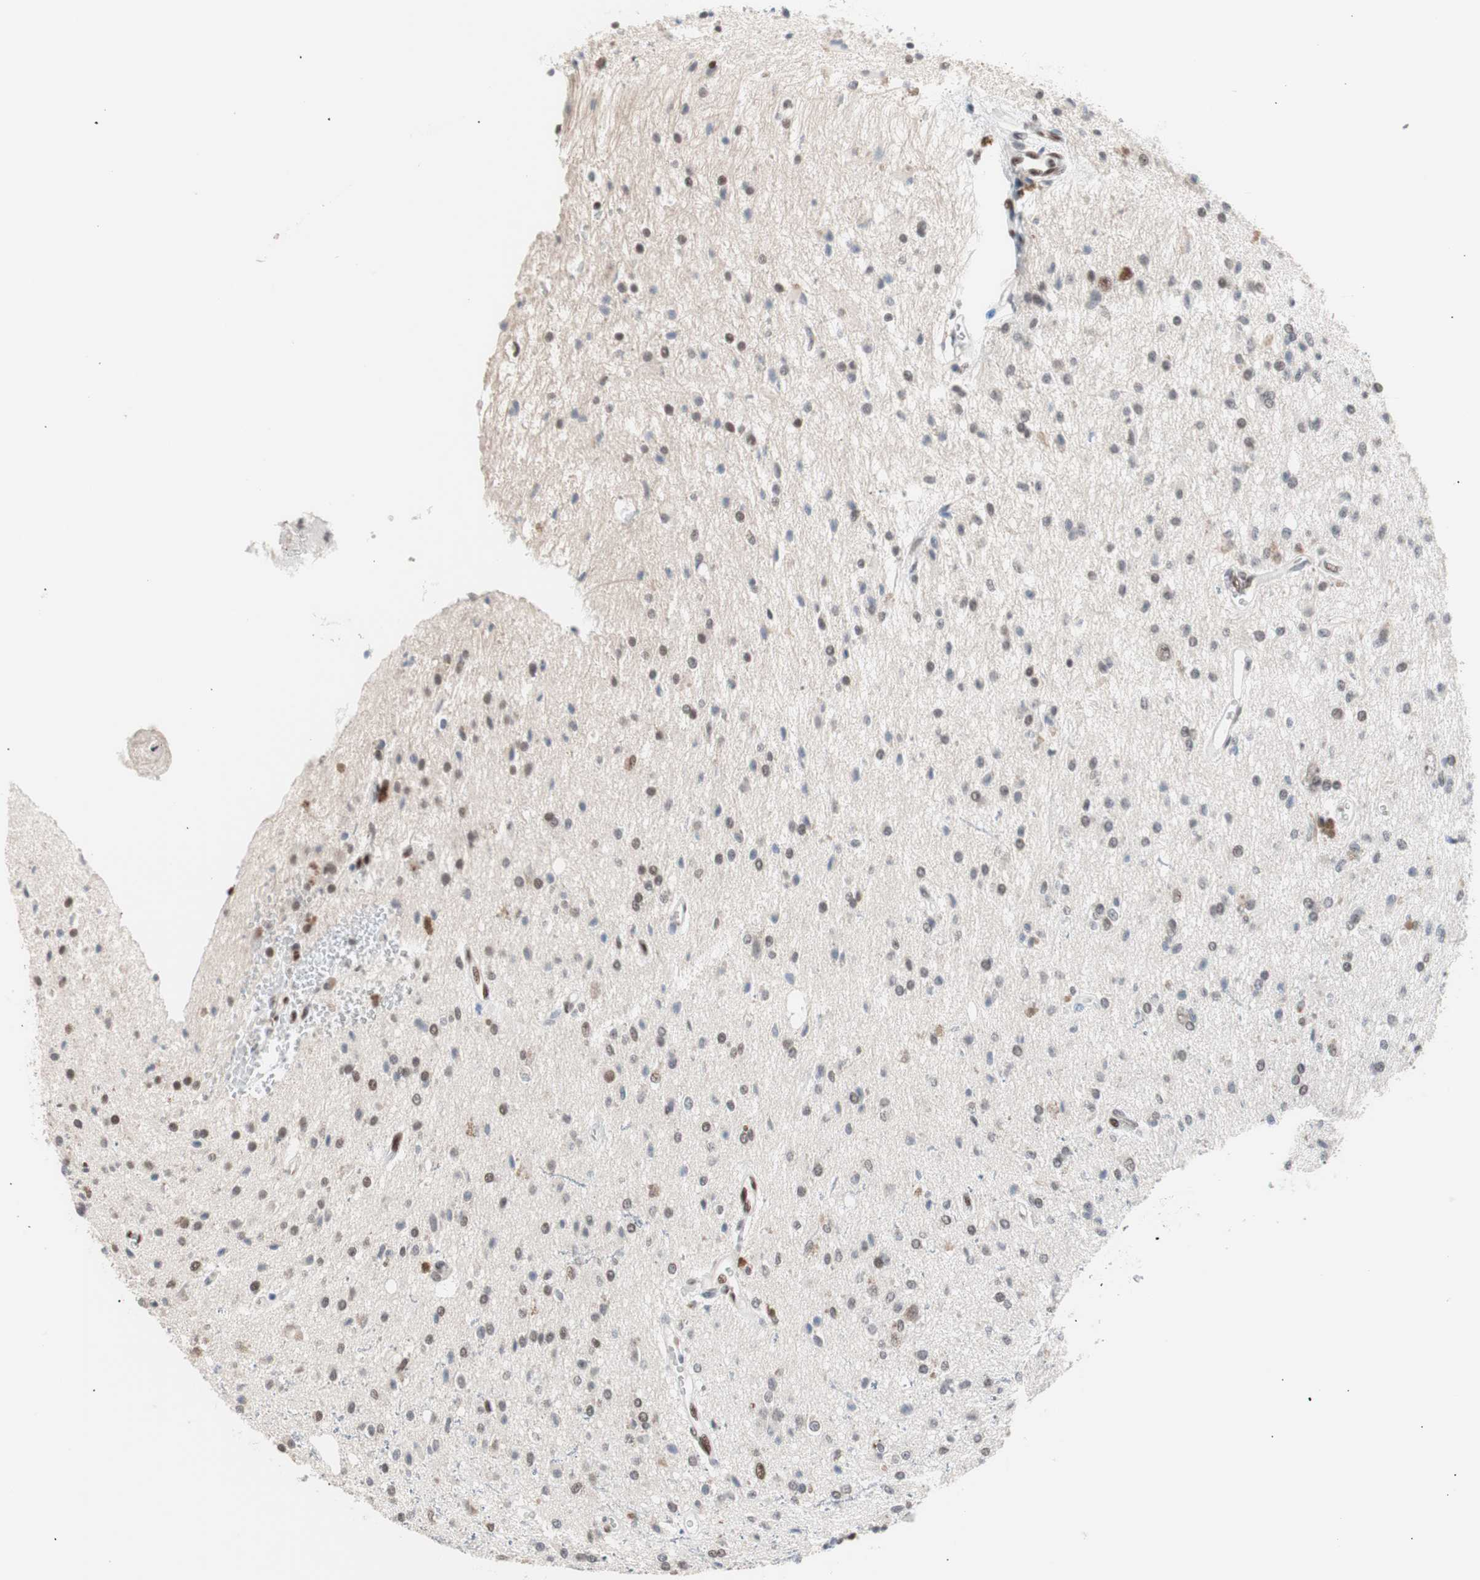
{"staining": {"intensity": "moderate", "quantity": "25%-75%", "location": "nuclear"}, "tissue": "glioma", "cell_type": "Tumor cells", "image_type": "cancer", "snomed": [{"axis": "morphology", "description": "Glioma, malignant, High grade"}, {"axis": "topography", "description": "Brain"}], "caption": "A micrograph of high-grade glioma (malignant) stained for a protein demonstrates moderate nuclear brown staining in tumor cells. (IHC, brightfield microscopy, high magnification).", "gene": "LIG3", "patient": {"sex": "male", "age": 47}}